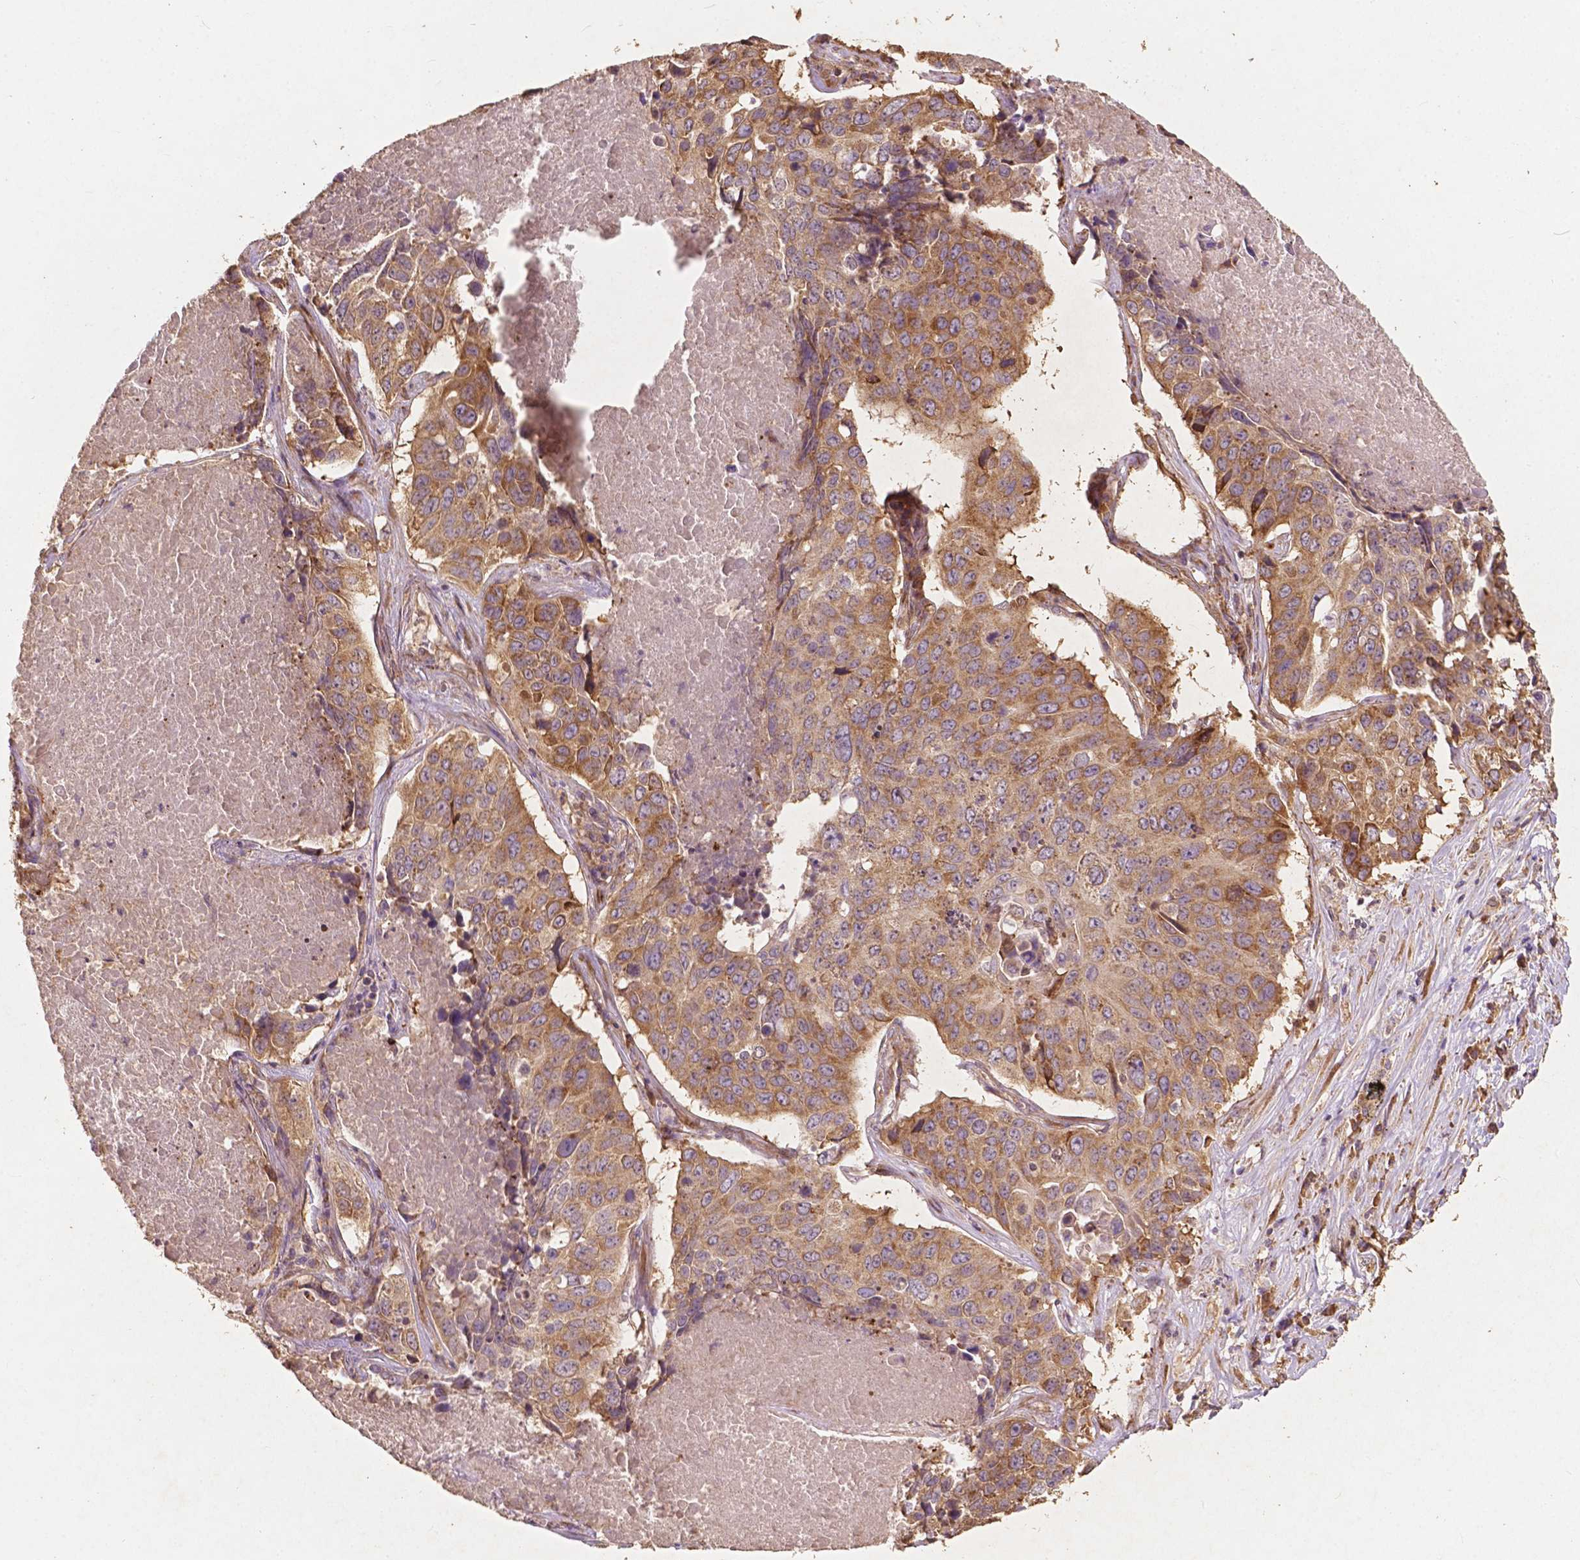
{"staining": {"intensity": "moderate", "quantity": ">75%", "location": "cytoplasmic/membranous"}, "tissue": "lung cancer", "cell_type": "Tumor cells", "image_type": "cancer", "snomed": [{"axis": "morphology", "description": "Normal tissue, NOS"}, {"axis": "morphology", "description": "Squamous cell carcinoma, NOS"}, {"axis": "topography", "description": "Bronchus"}, {"axis": "topography", "description": "Lung"}], "caption": "The immunohistochemical stain labels moderate cytoplasmic/membranous expression in tumor cells of squamous cell carcinoma (lung) tissue. The protein is stained brown, and the nuclei are stained in blue (DAB IHC with brightfield microscopy, high magnification).", "gene": "G3BP1", "patient": {"sex": "male", "age": 64}}